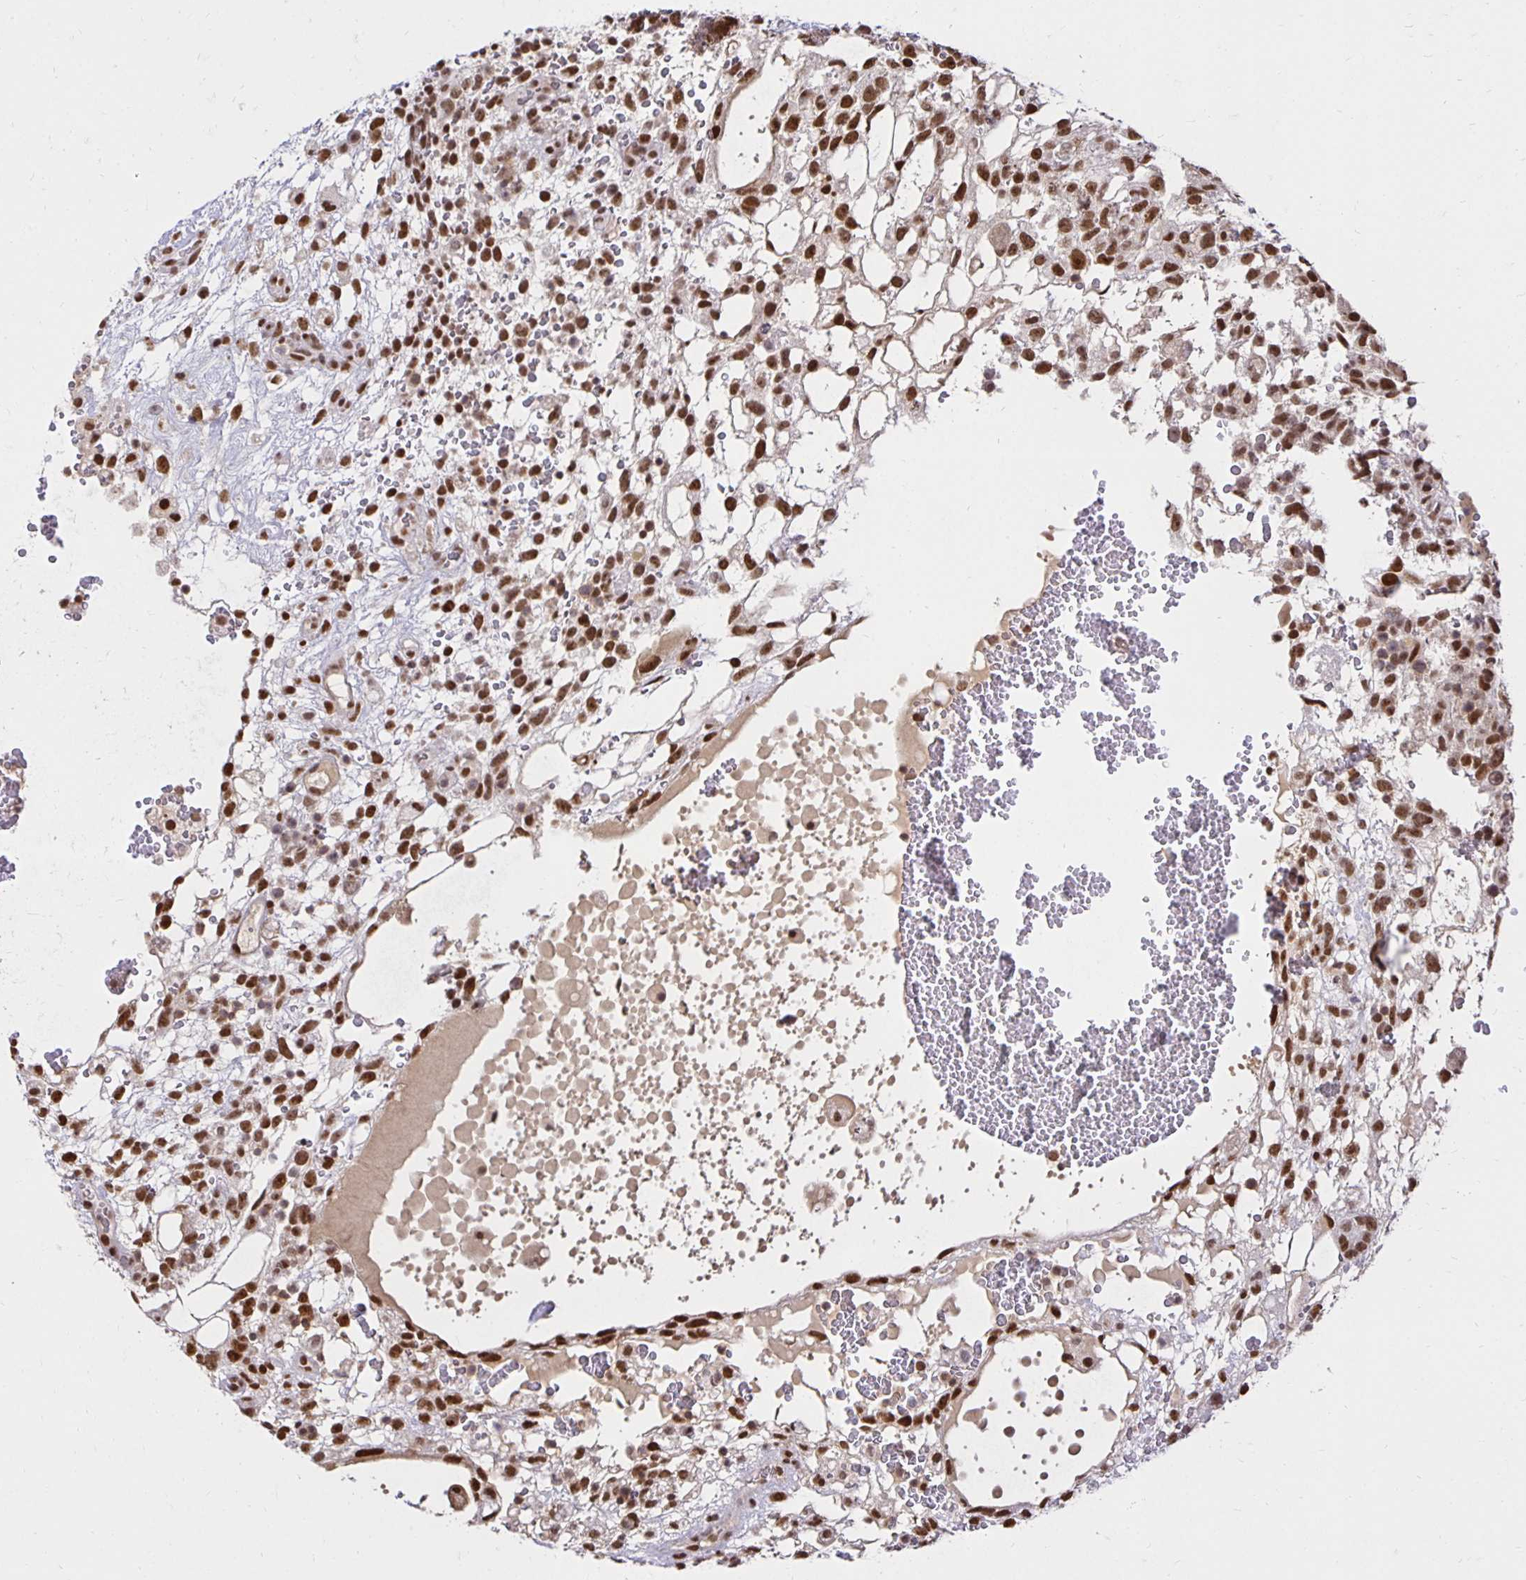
{"staining": {"intensity": "strong", "quantity": ">75%", "location": "nuclear"}, "tissue": "testis cancer", "cell_type": "Tumor cells", "image_type": "cancer", "snomed": [{"axis": "morphology", "description": "Normal tissue, NOS"}, {"axis": "morphology", "description": "Carcinoma, Embryonal, NOS"}, {"axis": "topography", "description": "Testis"}], "caption": "Protein staining of testis cancer tissue reveals strong nuclear expression in about >75% of tumor cells.", "gene": "ZNF579", "patient": {"sex": "male", "age": 32}}